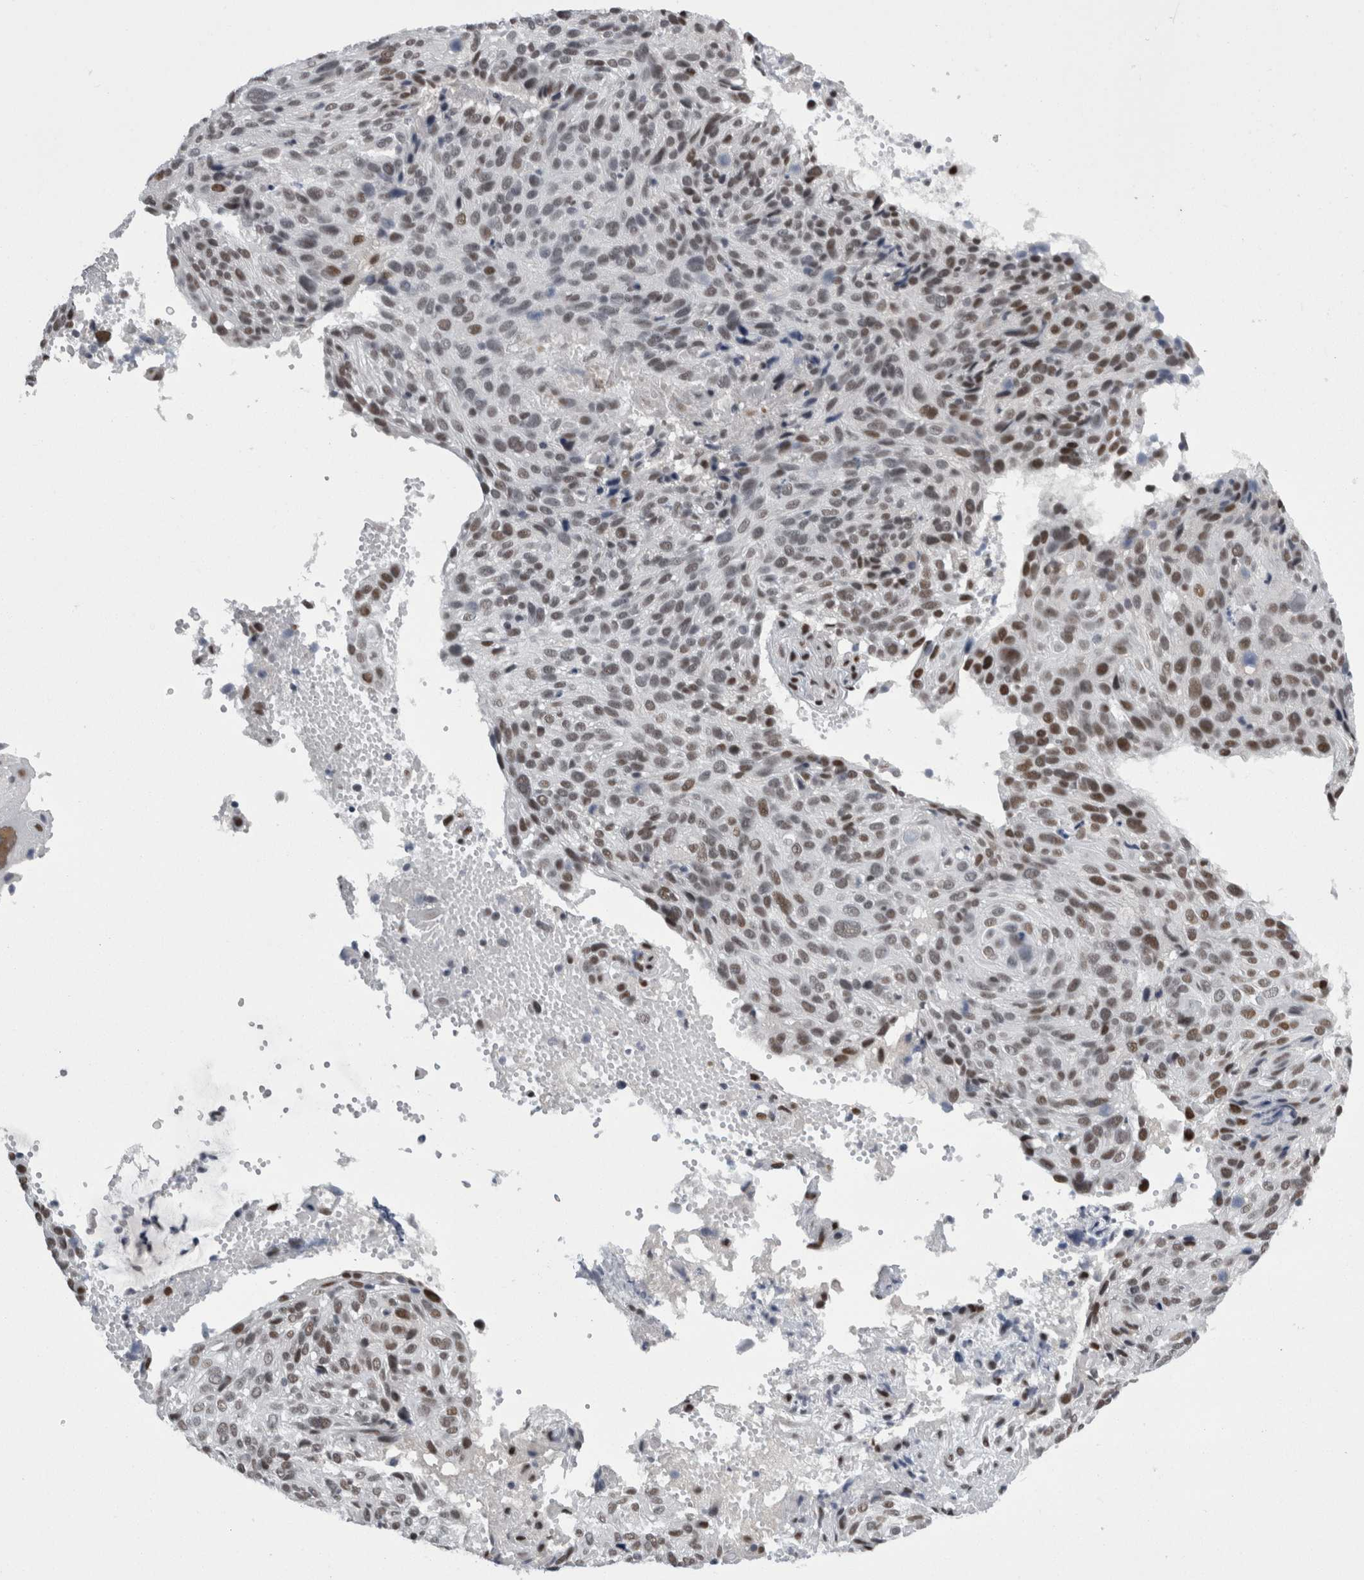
{"staining": {"intensity": "moderate", "quantity": ">75%", "location": "nuclear"}, "tissue": "cervical cancer", "cell_type": "Tumor cells", "image_type": "cancer", "snomed": [{"axis": "morphology", "description": "Squamous cell carcinoma, NOS"}, {"axis": "topography", "description": "Cervix"}], "caption": "Cervical cancer (squamous cell carcinoma) was stained to show a protein in brown. There is medium levels of moderate nuclear expression in about >75% of tumor cells.", "gene": "C1orf54", "patient": {"sex": "female", "age": 74}}